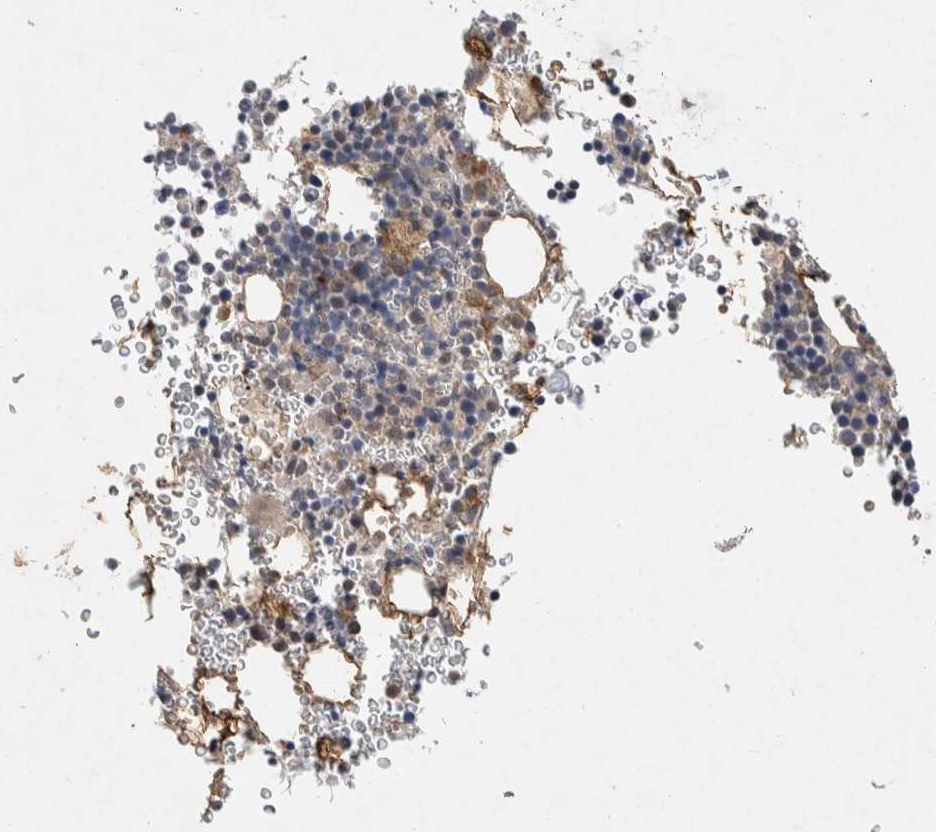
{"staining": {"intensity": "negative", "quantity": "none", "location": "none"}, "tissue": "bone marrow", "cell_type": "Hematopoietic cells", "image_type": "normal", "snomed": [{"axis": "morphology", "description": "Normal tissue, NOS"}, {"axis": "morphology", "description": "Inflammation, NOS"}, {"axis": "topography", "description": "Bone marrow"}], "caption": "DAB immunohistochemical staining of normal bone marrow reveals no significant staining in hematopoietic cells. (DAB IHC visualized using brightfield microscopy, high magnification).", "gene": "CMTM4", "patient": {"sex": "male", "age": 22}}